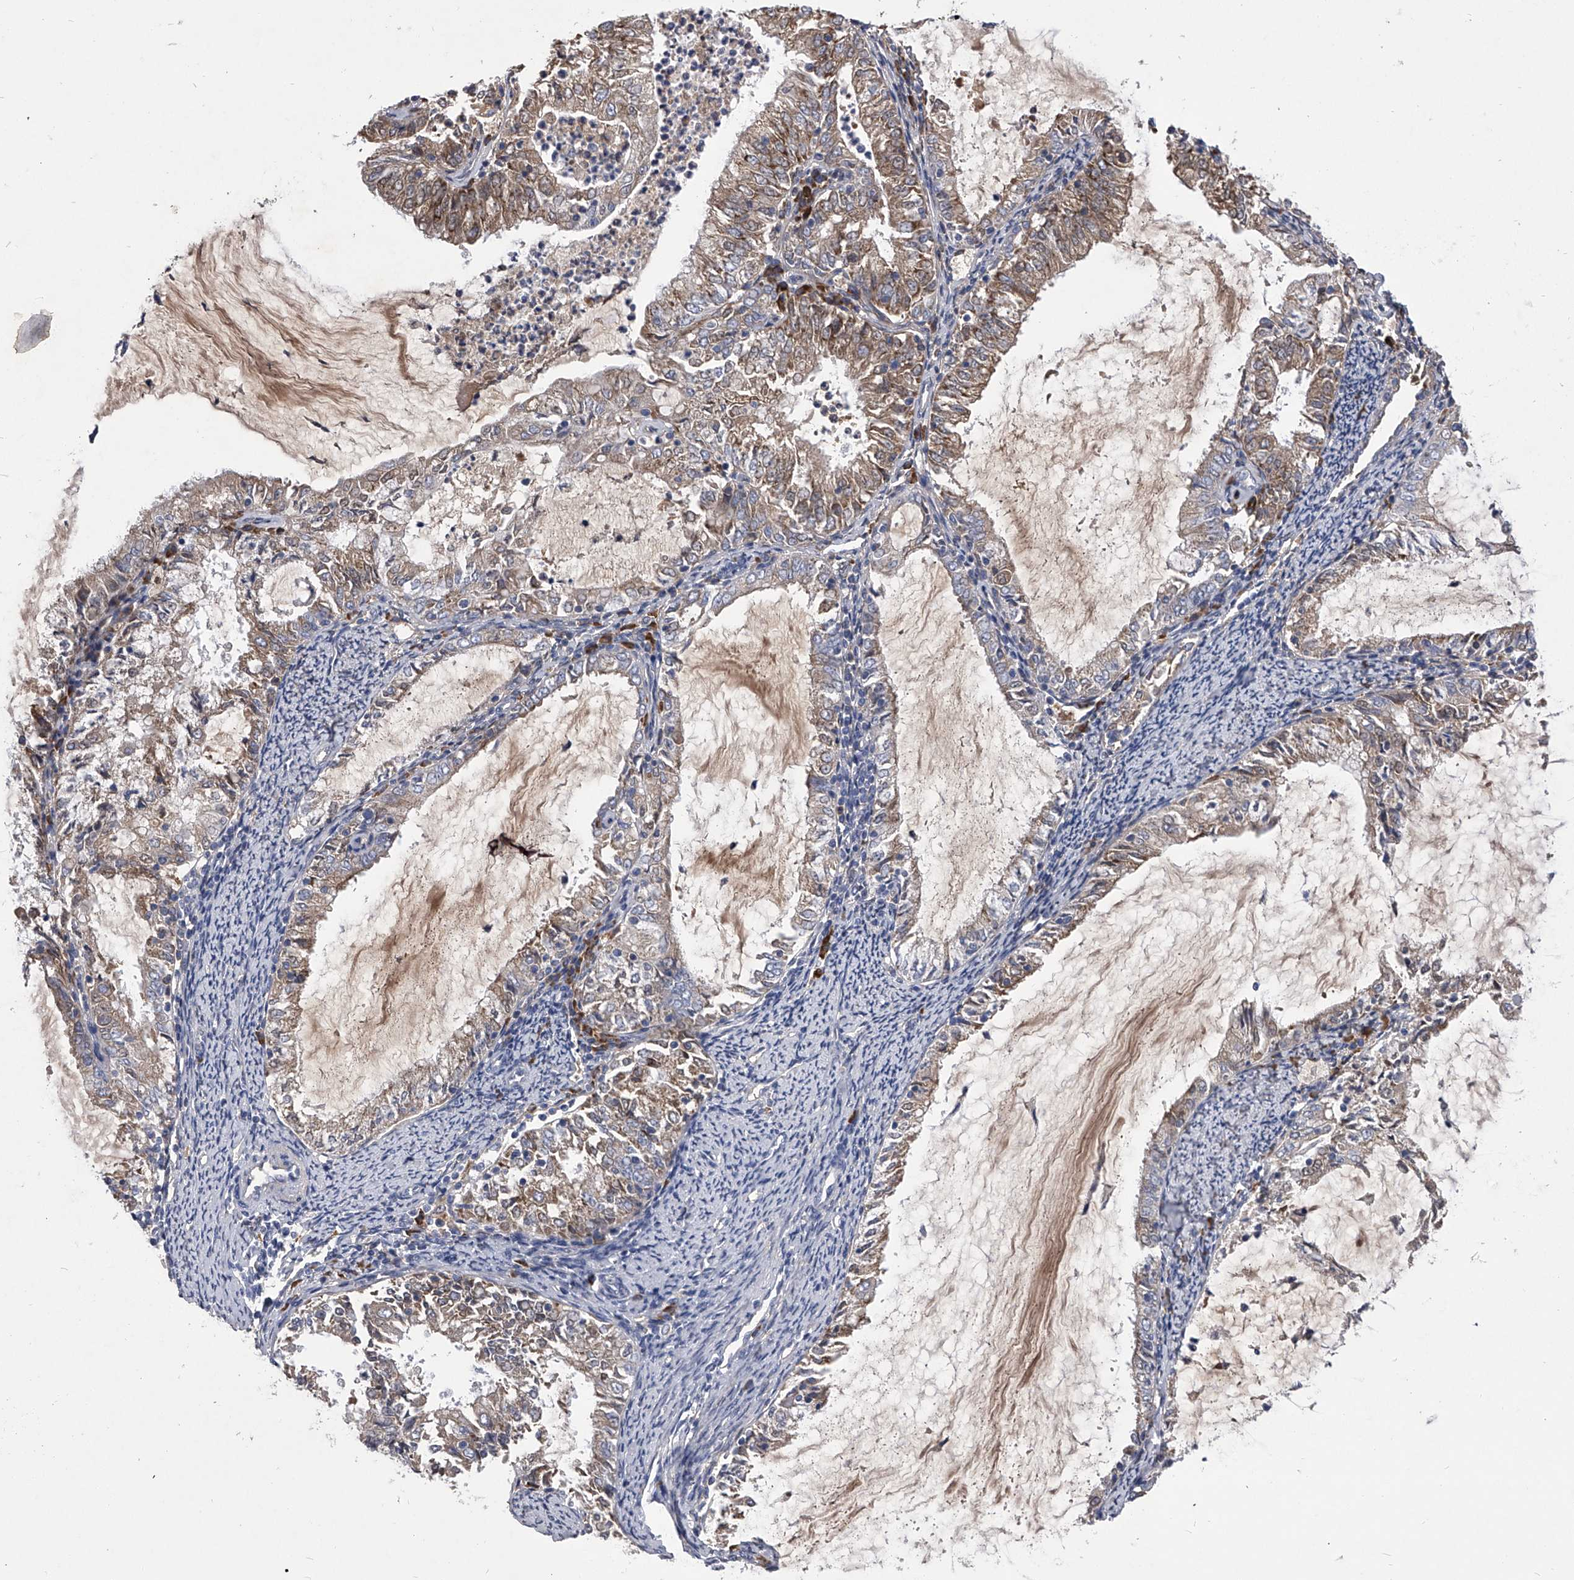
{"staining": {"intensity": "weak", "quantity": "25%-75%", "location": "cytoplasmic/membranous"}, "tissue": "endometrial cancer", "cell_type": "Tumor cells", "image_type": "cancer", "snomed": [{"axis": "morphology", "description": "Adenocarcinoma, NOS"}, {"axis": "topography", "description": "Endometrium"}], "caption": "Immunohistochemical staining of endometrial cancer demonstrates low levels of weak cytoplasmic/membranous expression in approximately 25%-75% of tumor cells. (Brightfield microscopy of DAB IHC at high magnification).", "gene": "CCR4", "patient": {"sex": "female", "age": 57}}